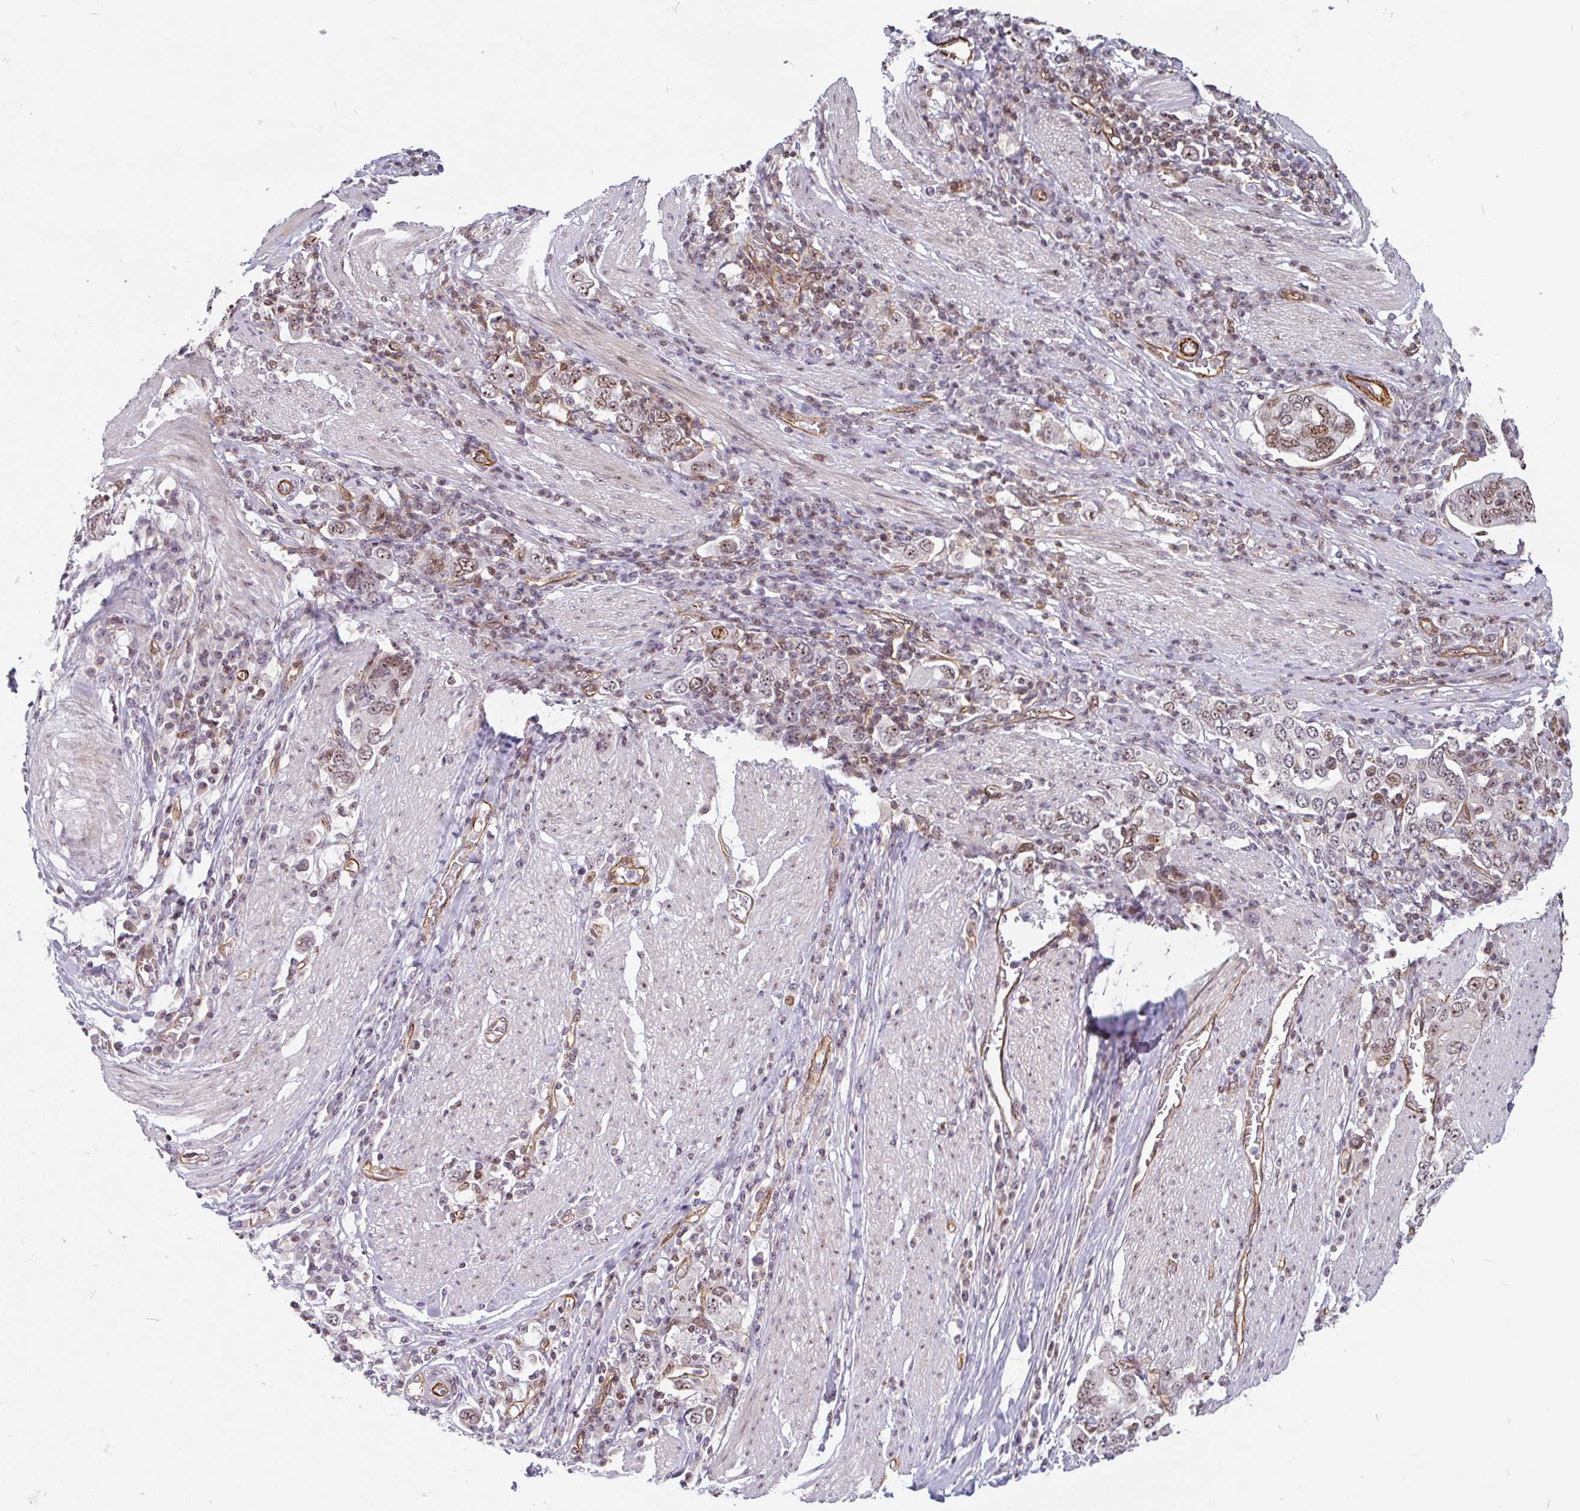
{"staining": {"intensity": "moderate", "quantity": ">75%", "location": "nuclear"}, "tissue": "stomach cancer", "cell_type": "Tumor cells", "image_type": "cancer", "snomed": [{"axis": "morphology", "description": "Adenocarcinoma, NOS"}, {"axis": "topography", "description": "Stomach, upper"}, {"axis": "topography", "description": "Stomach"}], "caption": "High-power microscopy captured an immunohistochemistry (IHC) photomicrograph of stomach cancer (adenocarcinoma), revealing moderate nuclear staining in about >75% of tumor cells.", "gene": "ZNF689", "patient": {"sex": "male", "age": 62}}